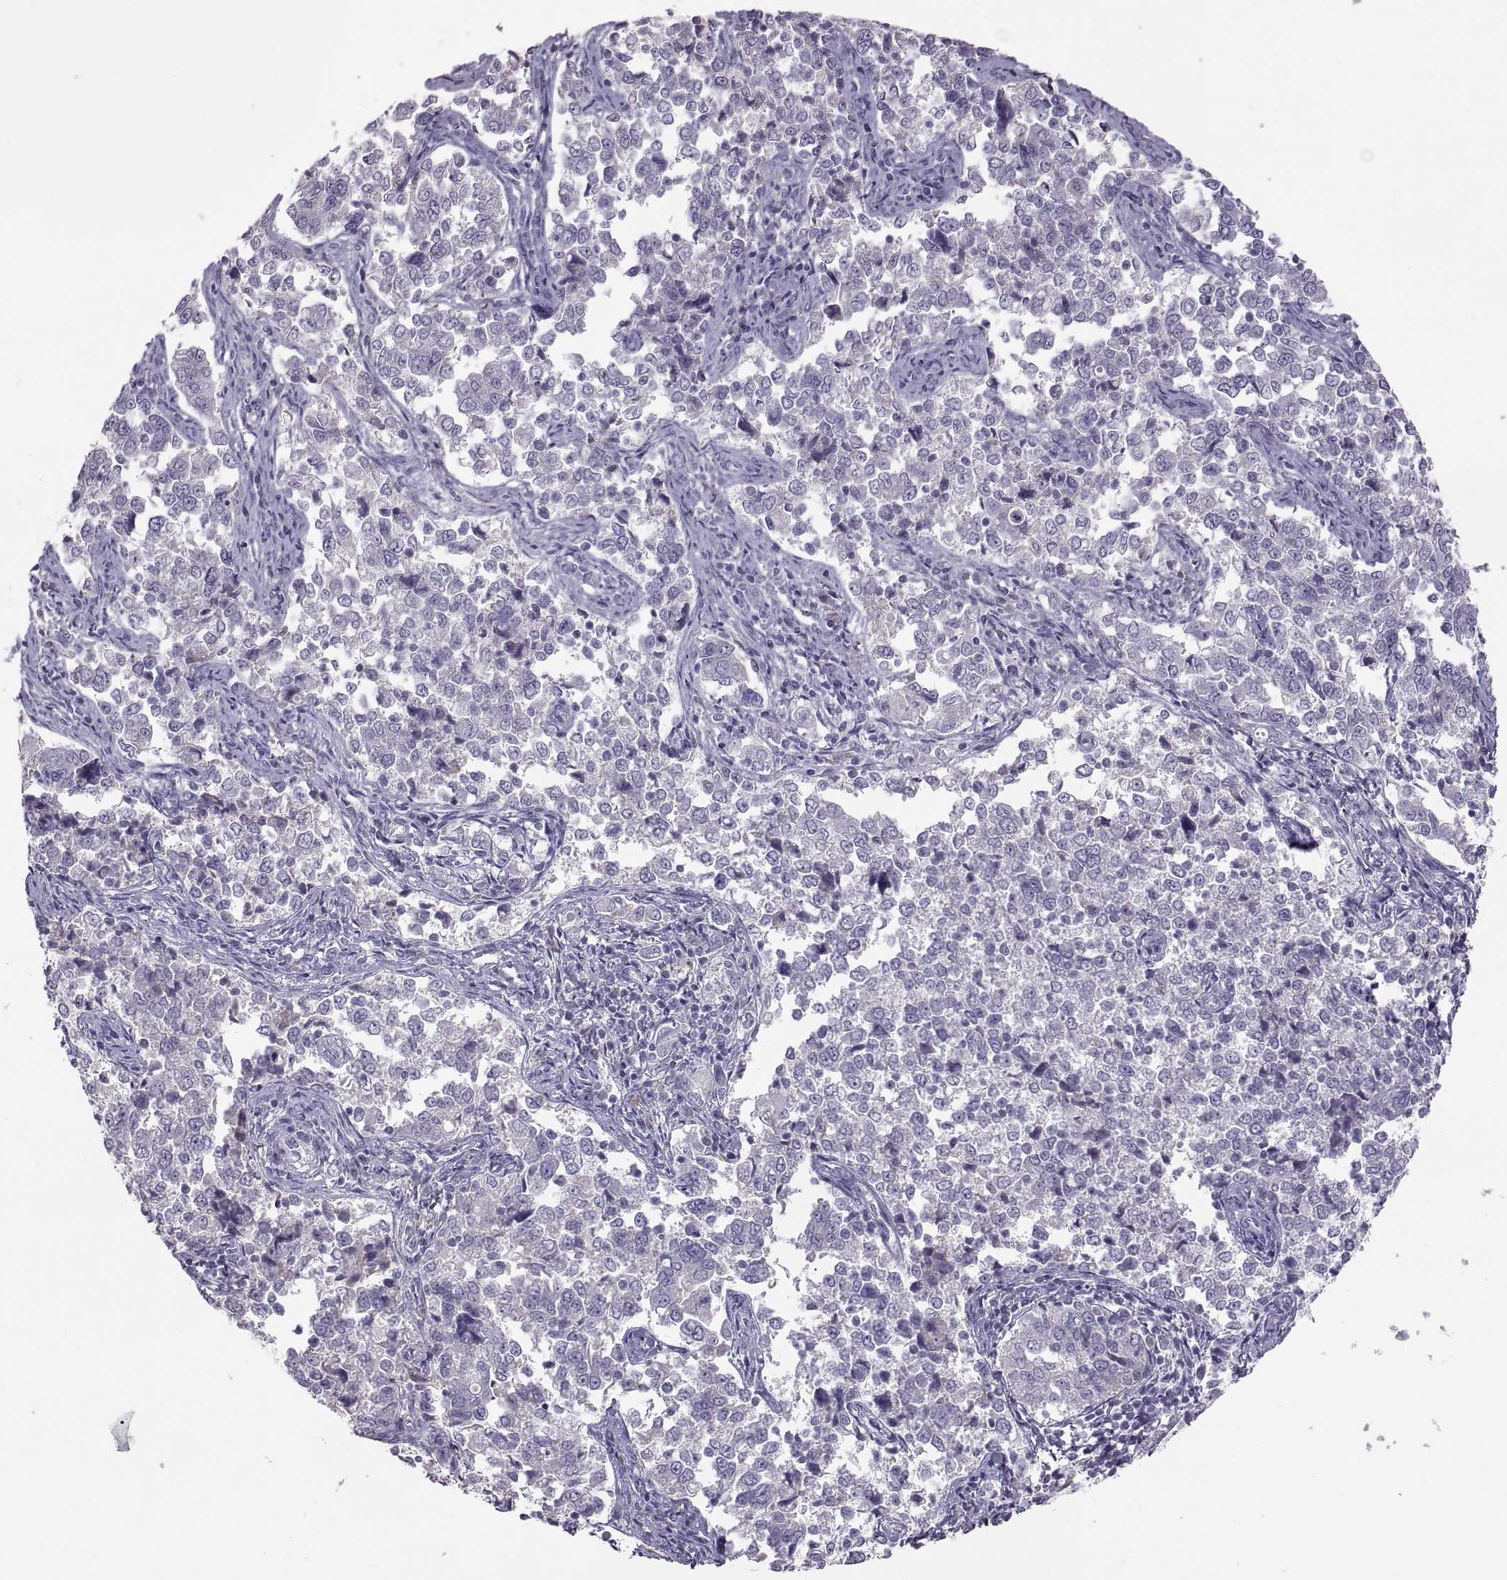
{"staining": {"intensity": "negative", "quantity": "none", "location": "none"}, "tissue": "endometrial cancer", "cell_type": "Tumor cells", "image_type": "cancer", "snomed": [{"axis": "morphology", "description": "Adenocarcinoma, NOS"}, {"axis": "topography", "description": "Endometrium"}], "caption": "The immunohistochemistry (IHC) image has no significant staining in tumor cells of endometrial cancer (adenocarcinoma) tissue.", "gene": "TBX19", "patient": {"sex": "female", "age": 43}}